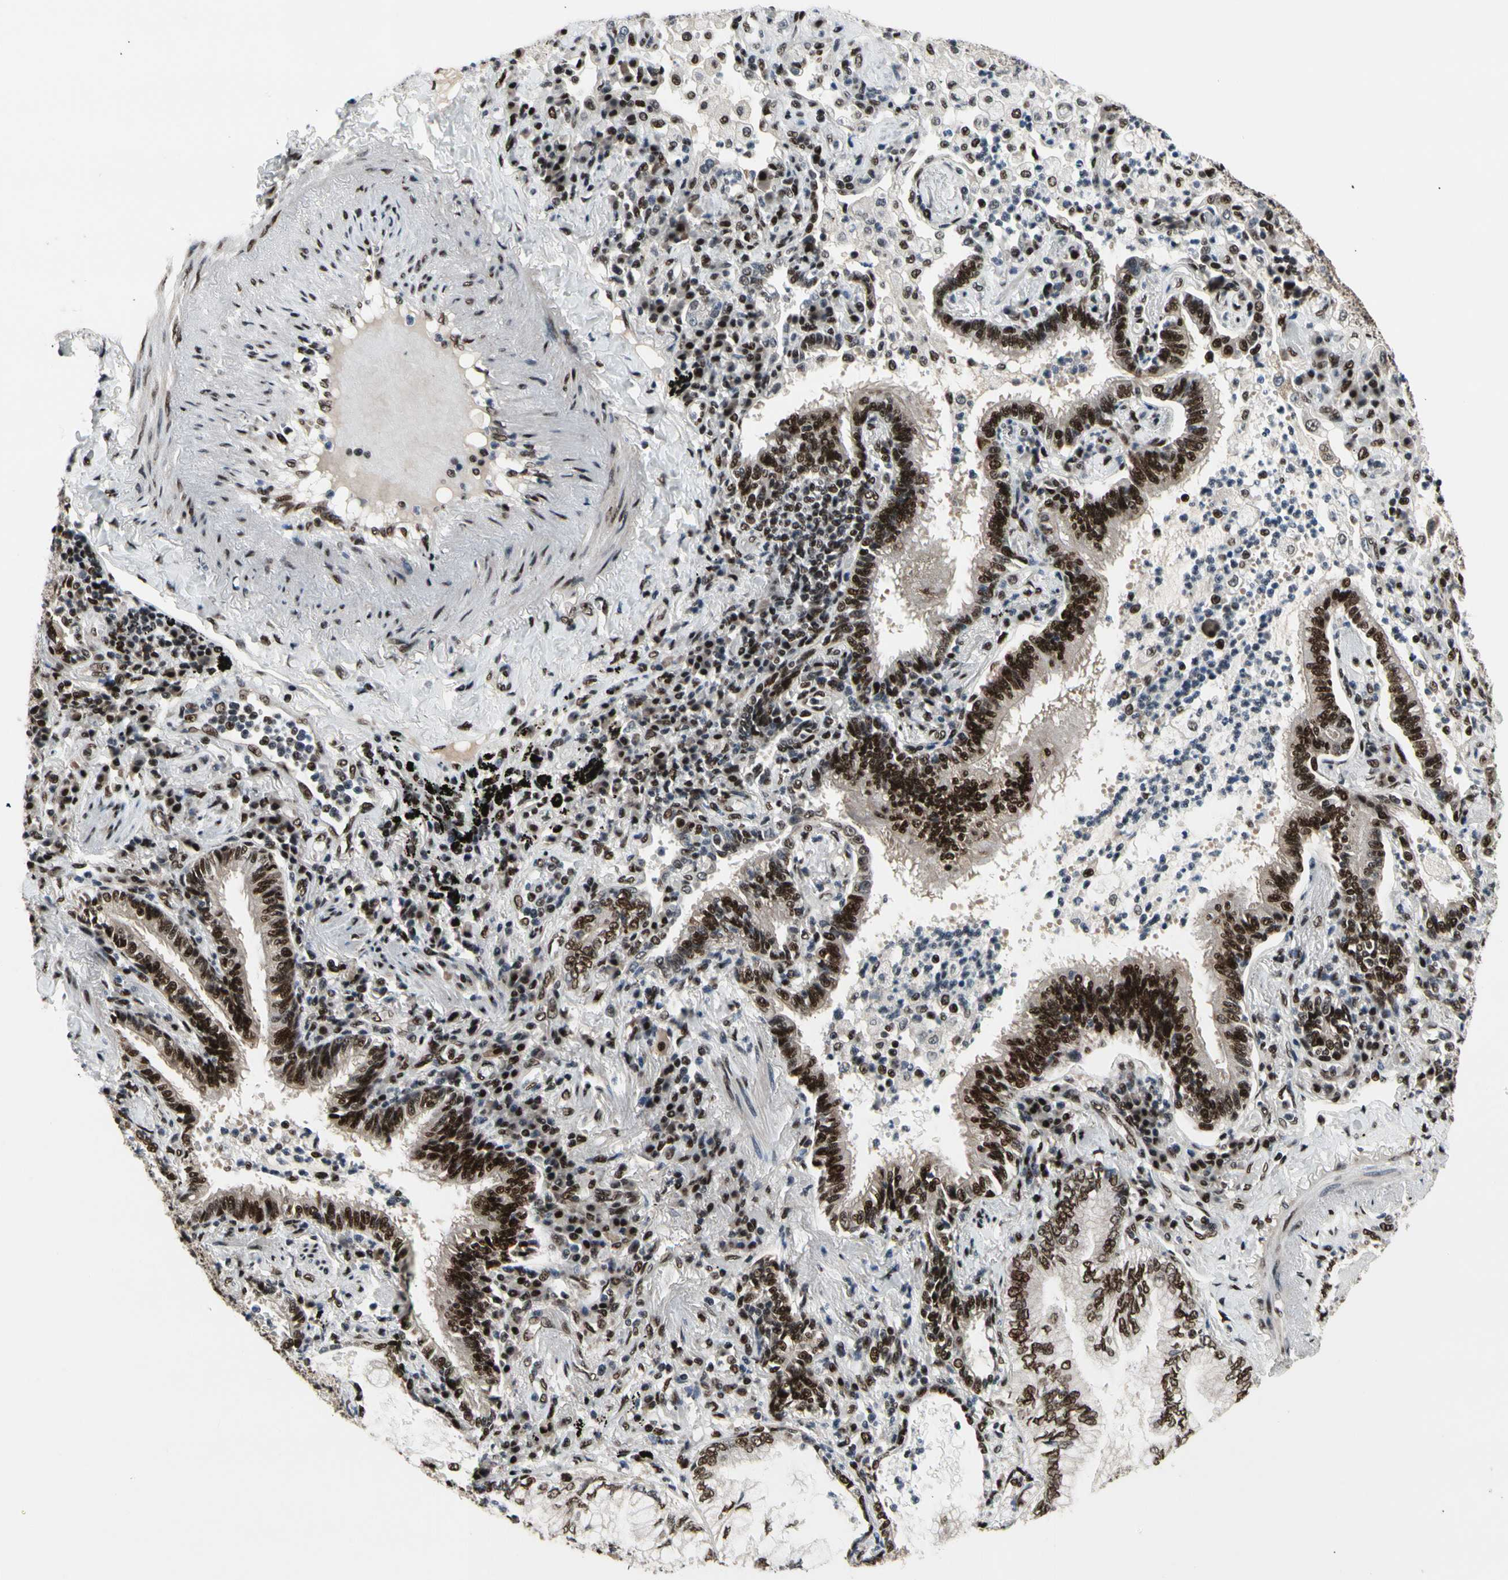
{"staining": {"intensity": "strong", "quantity": ">75%", "location": "nuclear"}, "tissue": "lung cancer", "cell_type": "Tumor cells", "image_type": "cancer", "snomed": [{"axis": "morphology", "description": "Normal tissue, NOS"}, {"axis": "morphology", "description": "Adenocarcinoma, NOS"}, {"axis": "topography", "description": "Bronchus"}, {"axis": "topography", "description": "Lung"}], "caption": "This micrograph demonstrates IHC staining of human lung adenocarcinoma, with high strong nuclear expression in about >75% of tumor cells.", "gene": "SRSF11", "patient": {"sex": "female", "age": 70}}